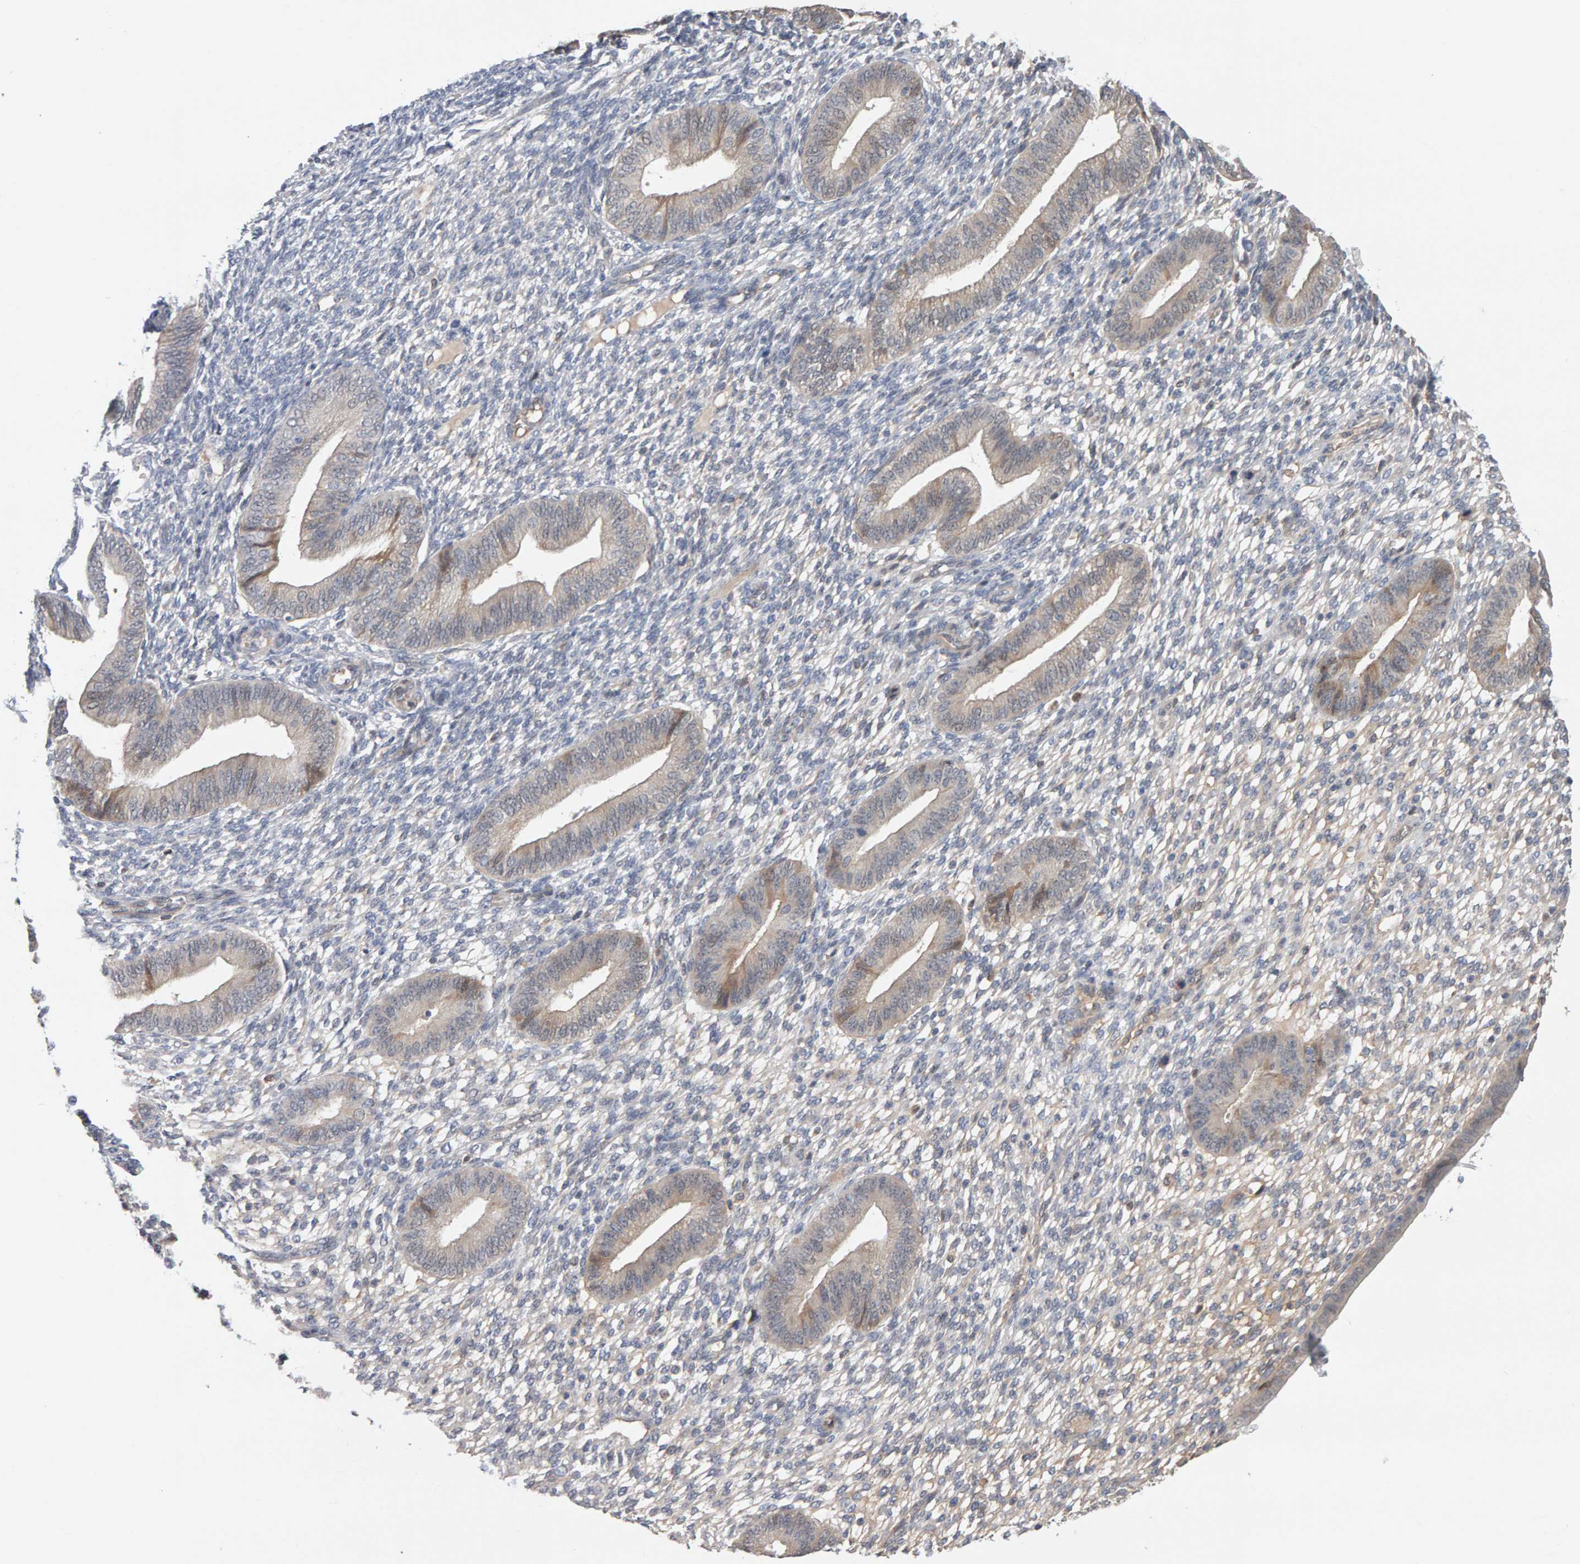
{"staining": {"intensity": "negative", "quantity": "none", "location": "none"}, "tissue": "endometrium", "cell_type": "Cells in endometrial stroma", "image_type": "normal", "snomed": [{"axis": "morphology", "description": "Normal tissue, NOS"}, {"axis": "topography", "description": "Endometrium"}], "caption": "This is a histopathology image of immunohistochemistry staining of normal endometrium, which shows no expression in cells in endometrial stroma.", "gene": "GFUS", "patient": {"sex": "female", "age": 46}}